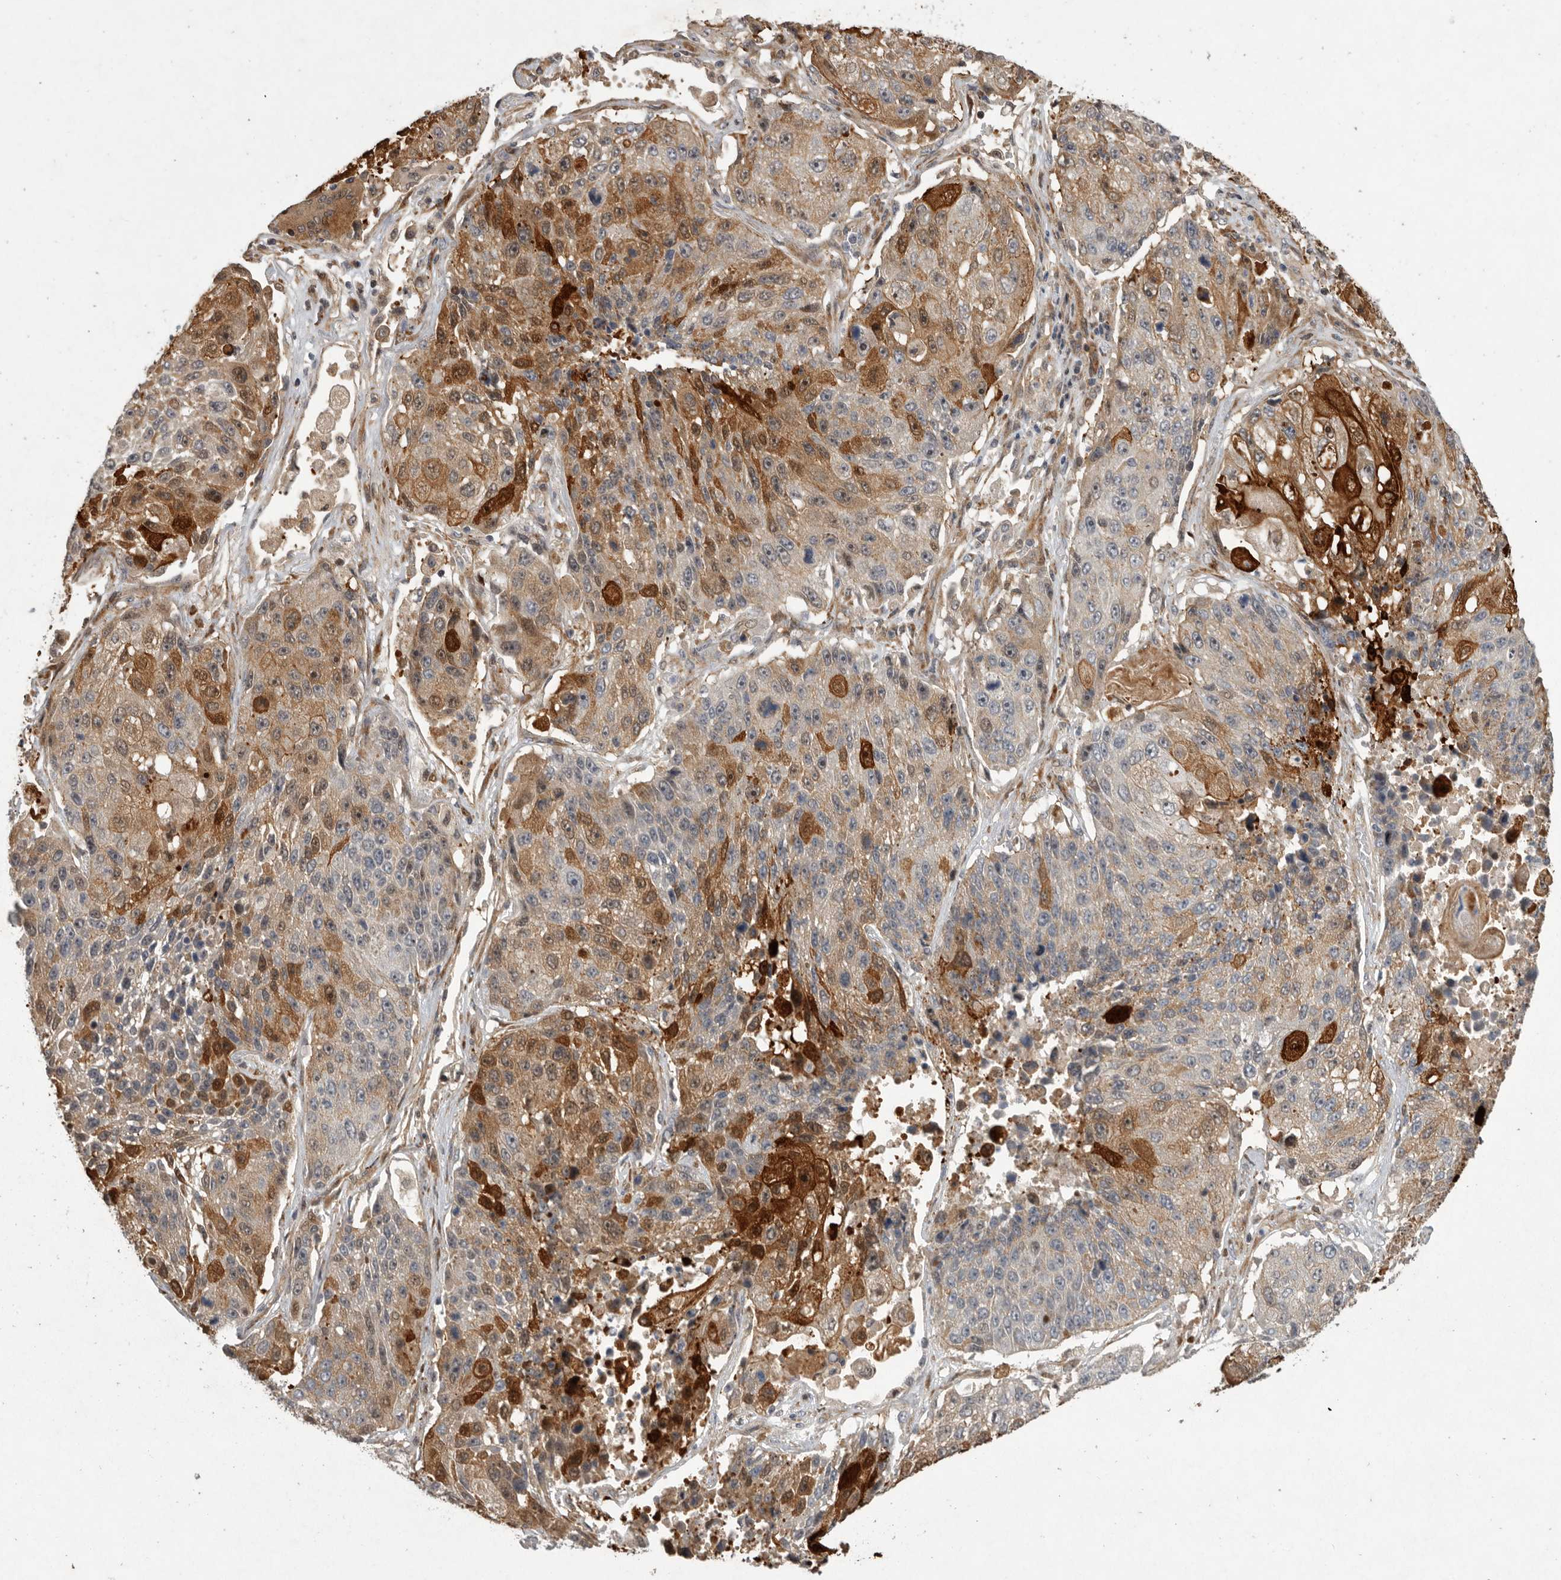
{"staining": {"intensity": "moderate", "quantity": "25%-75%", "location": "cytoplasmic/membranous"}, "tissue": "lung cancer", "cell_type": "Tumor cells", "image_type": "cancer", "snomed": [{"axis": "morphology", "description": "Squamous cell carcinoma, NOS"}, {"axis": "topography", "description": "Lung"}], "caption": "High-magnification brightfield microscopy of lung squamous cell carcinoma stained with DAB (brown) and counterstained with hematoxylin (blue). tumor cells exhibit moderate cytoplasmic/membranous staining is identified in approximately25%-75% of cells. Using DAB (3,3'-diaminobenzidine) (brown) and hematoxylin (blue) stains, captured at high magnification using brightfield microscopy.", "gene": "MPDZ", "patient": {"sex": "male", "age": 61}}